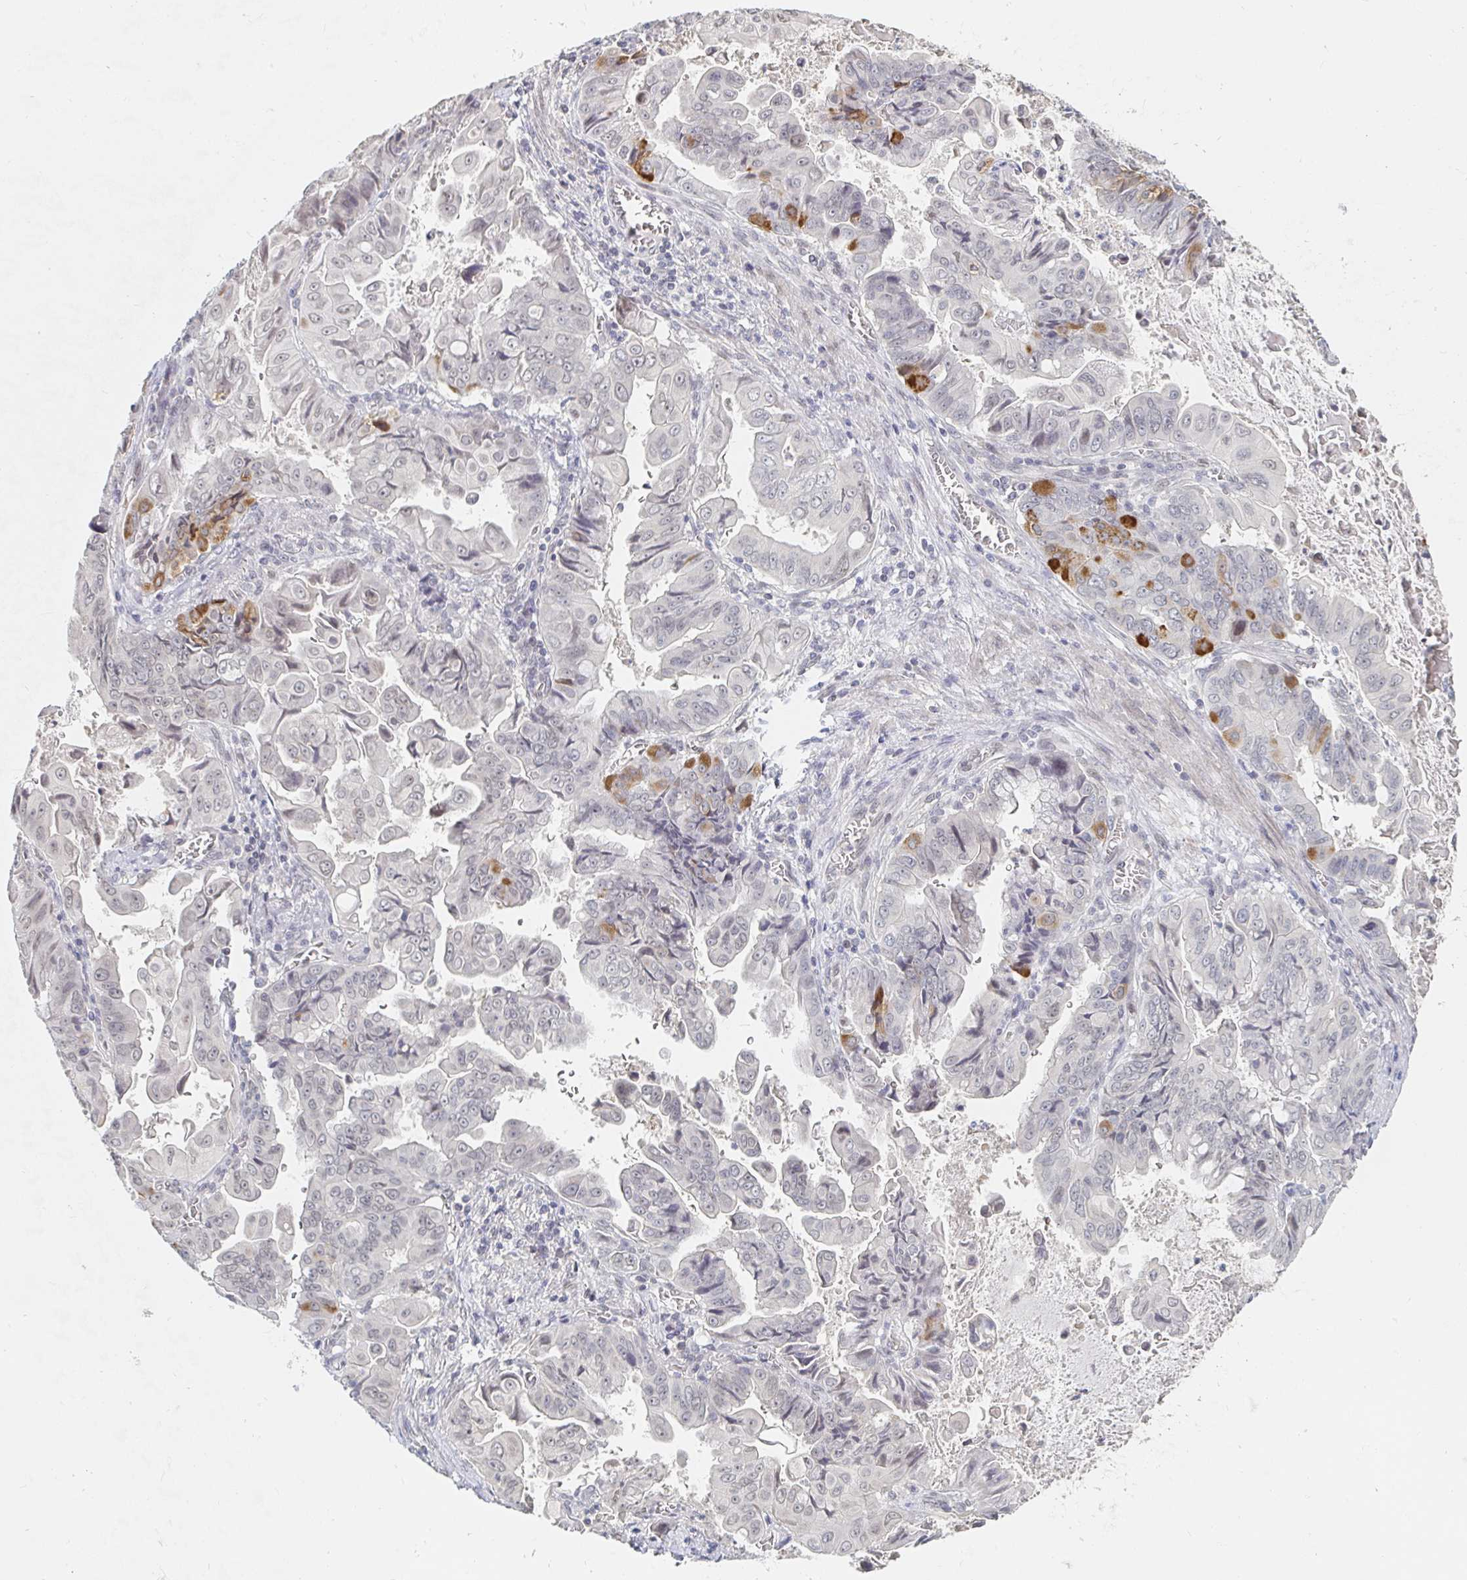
{"staining": {"intensity": "moderate", "quantity": "<25%", "location": "cytoplasmic/membranous"}, "tissue": "stomach cancer", "cell_type": "Tumor cells", "image_type": "cancer", "snomed": [{"axis": "morphology", "description": "Adenocarcinoma, NOS"}, {"axis": "topography", "description": "Stomach, upper"}], "caption": "Protein staining of adenocarcinoma (stomach) tissue shows moderate cytoplasmic/membranous expression in about <25% of tumor cells. (DAB IHC, brown staining for protein, blue staining for nuclei).", "gene": "CHD2", "patient": {"sex": "male", "age": 80}}